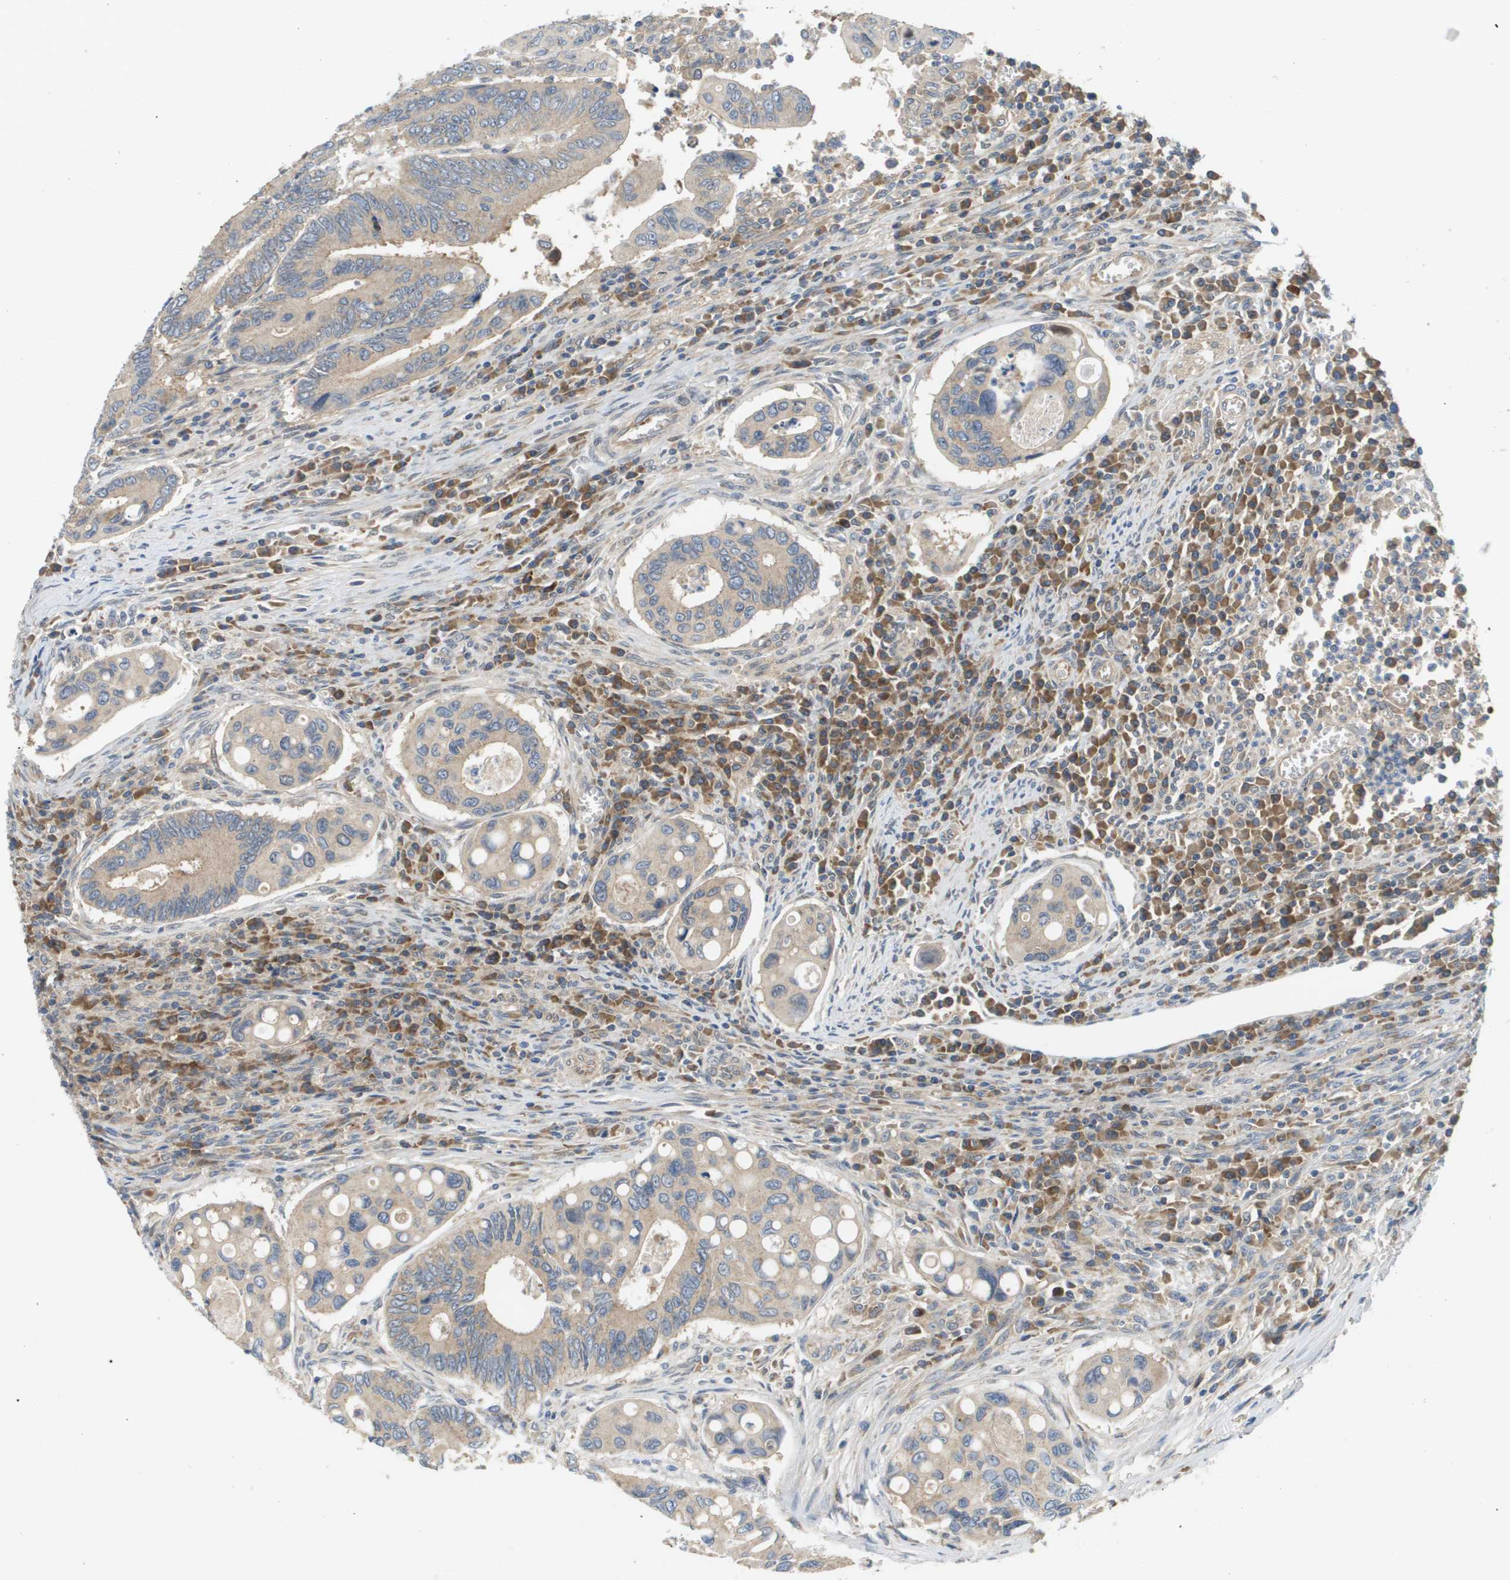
{"staining": {"intensity": "weak", "quantity": "25%-75%", "location": "cytoplasmic/membranous"}, "tissue": "colorectal cancer", "cell_type": "Tumor cells", "image_type": "cancer", "snomed": [{"axis": "morphology", "description": "Inflammation, NOS"}, {"axis": "morphology", "description": "Adenocarcinoma, NOS"}, {"axis": "topography", "description": "Colon"}], "caption": "Protein expression analysis of human colorectal cancer reveals weak cytoplasmic/membranous positivity in about 25%-75% of tumor cells.", "gene": "SLC25A20", "patient": {"sex": "male", "age": 72}}